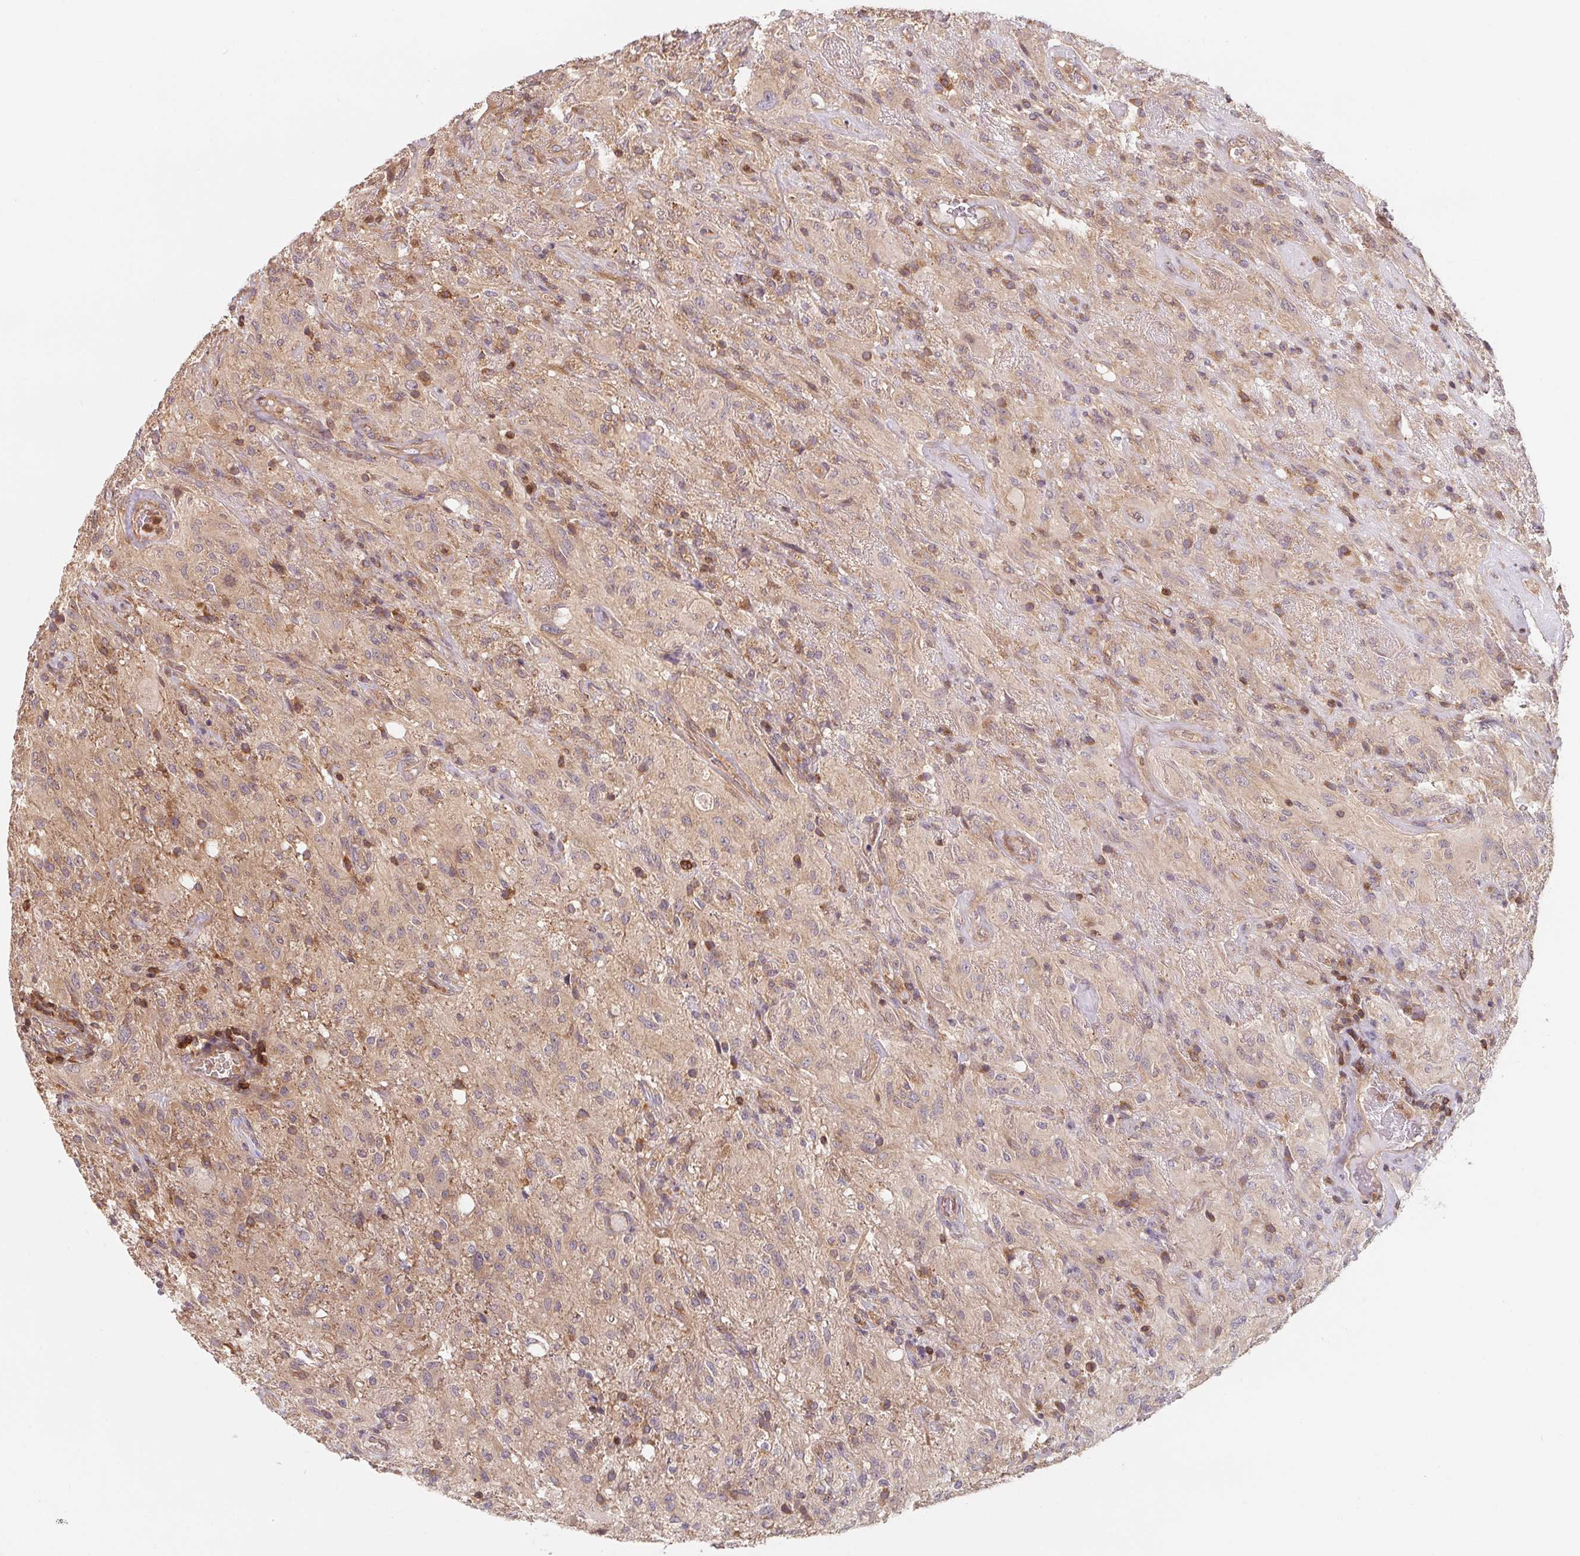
{"staining": {"intensity": "weak", "quantity": "<25%", "location": "cytoplasmic/membranous"}, "tissue": "glioma", "cell_type": "Tumor cells", "image_type": "cancer", "snomed": [{"axis": "morphology", "description": "Glioma, malignant, High grade"}, {"axis": "topography", "description": "Brain"}], "caption": "Malignant high-grade glioma stained for a protein using immunohistochemistry (IHC) shows no staining tumor cells.", "gene": "ANKRD13A", "patient": {"sex": "male", "age": 46}}